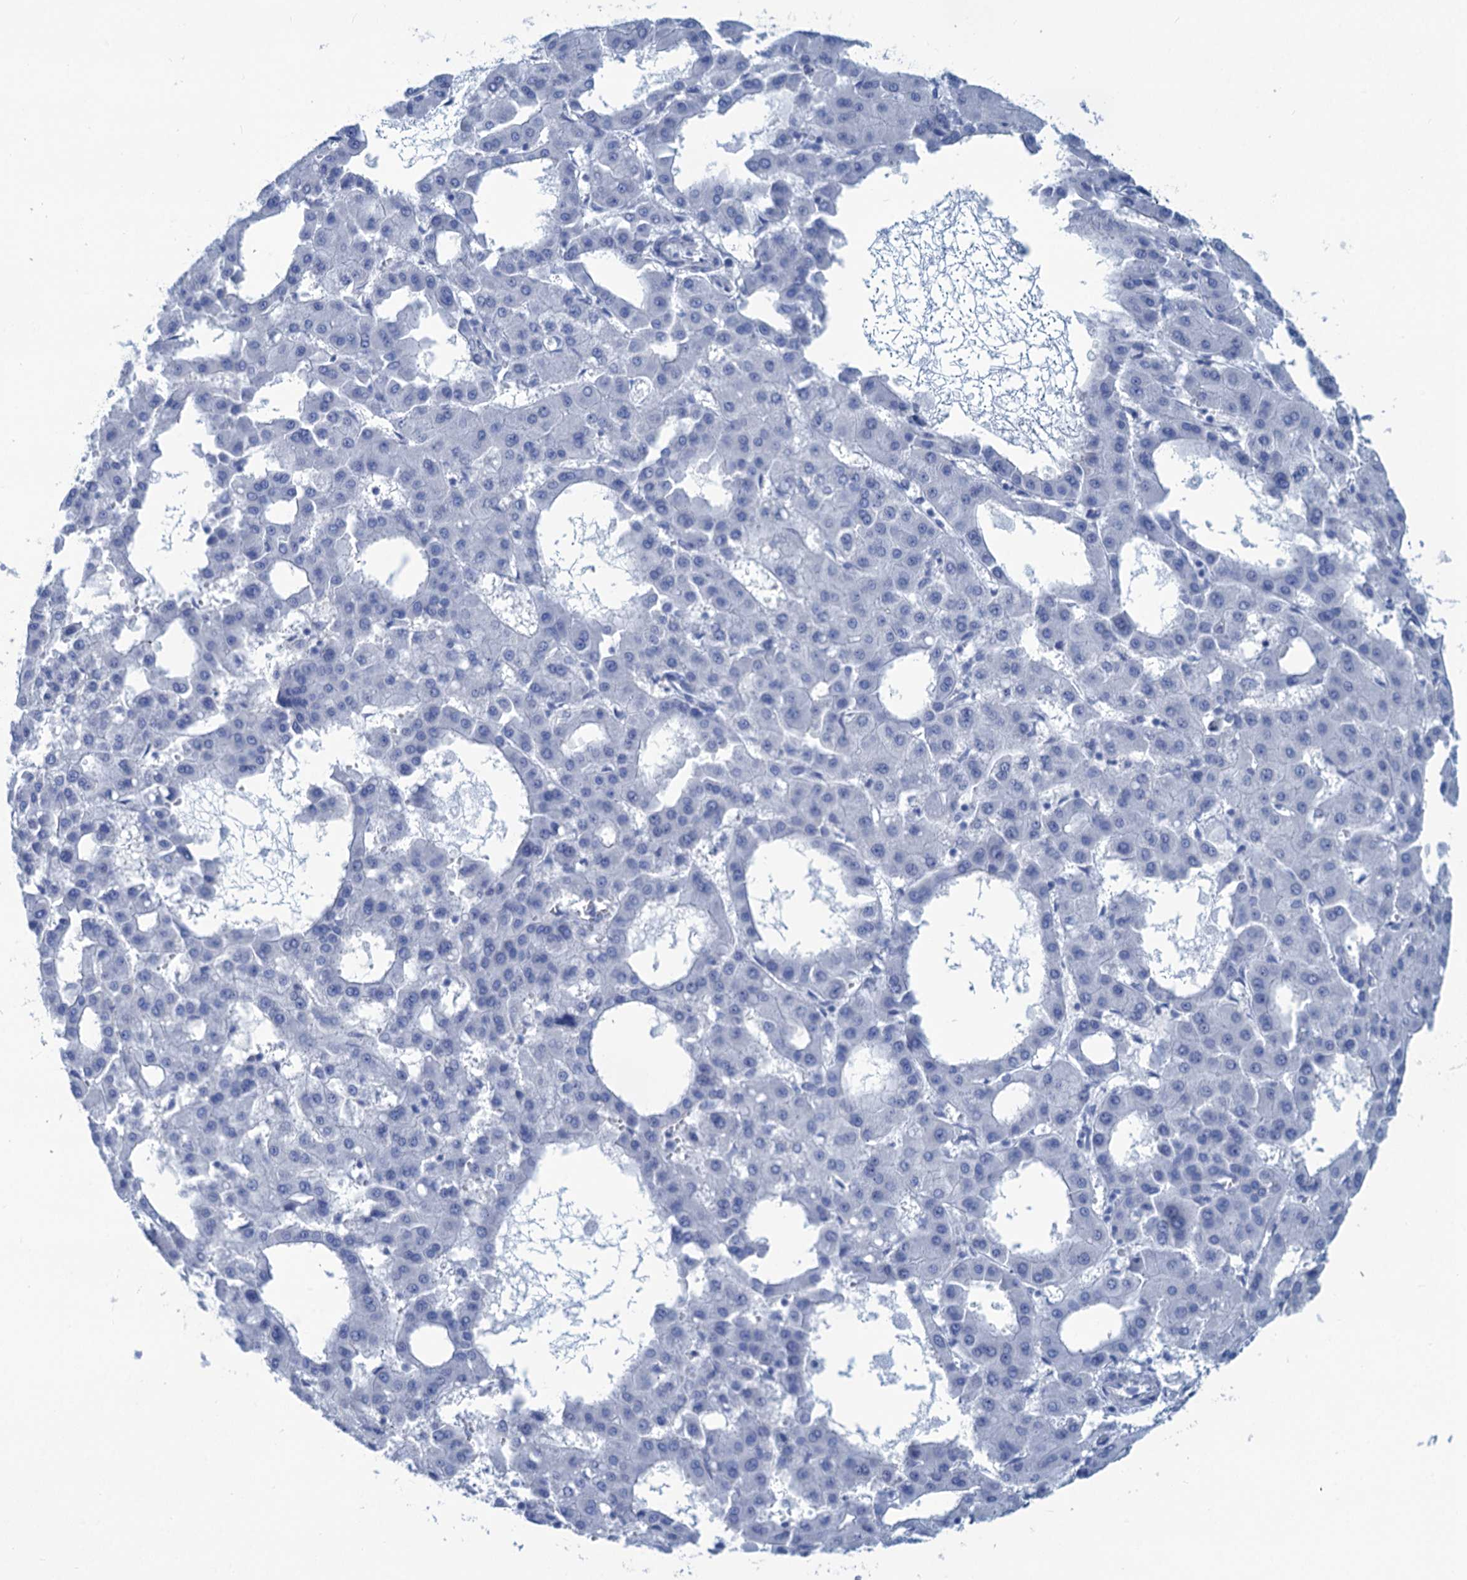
{"staining": {"intensity": "negative", "quantity": "none", "location": "none"}, "tissue": "liver cancer", "cell_type": "Tumor cells", "image_type": "cancer", "snomed": [{"axis": "morphology", "description": "Carcinoma, Hepatocellular, NOS"}, {"axis": "topography", "description": "Liver"}], "caption": "Tumor cells show no significant protein staining in liver cancer.", "gene": "CABYR", "patient": {"sex": "male", "age": 47}}